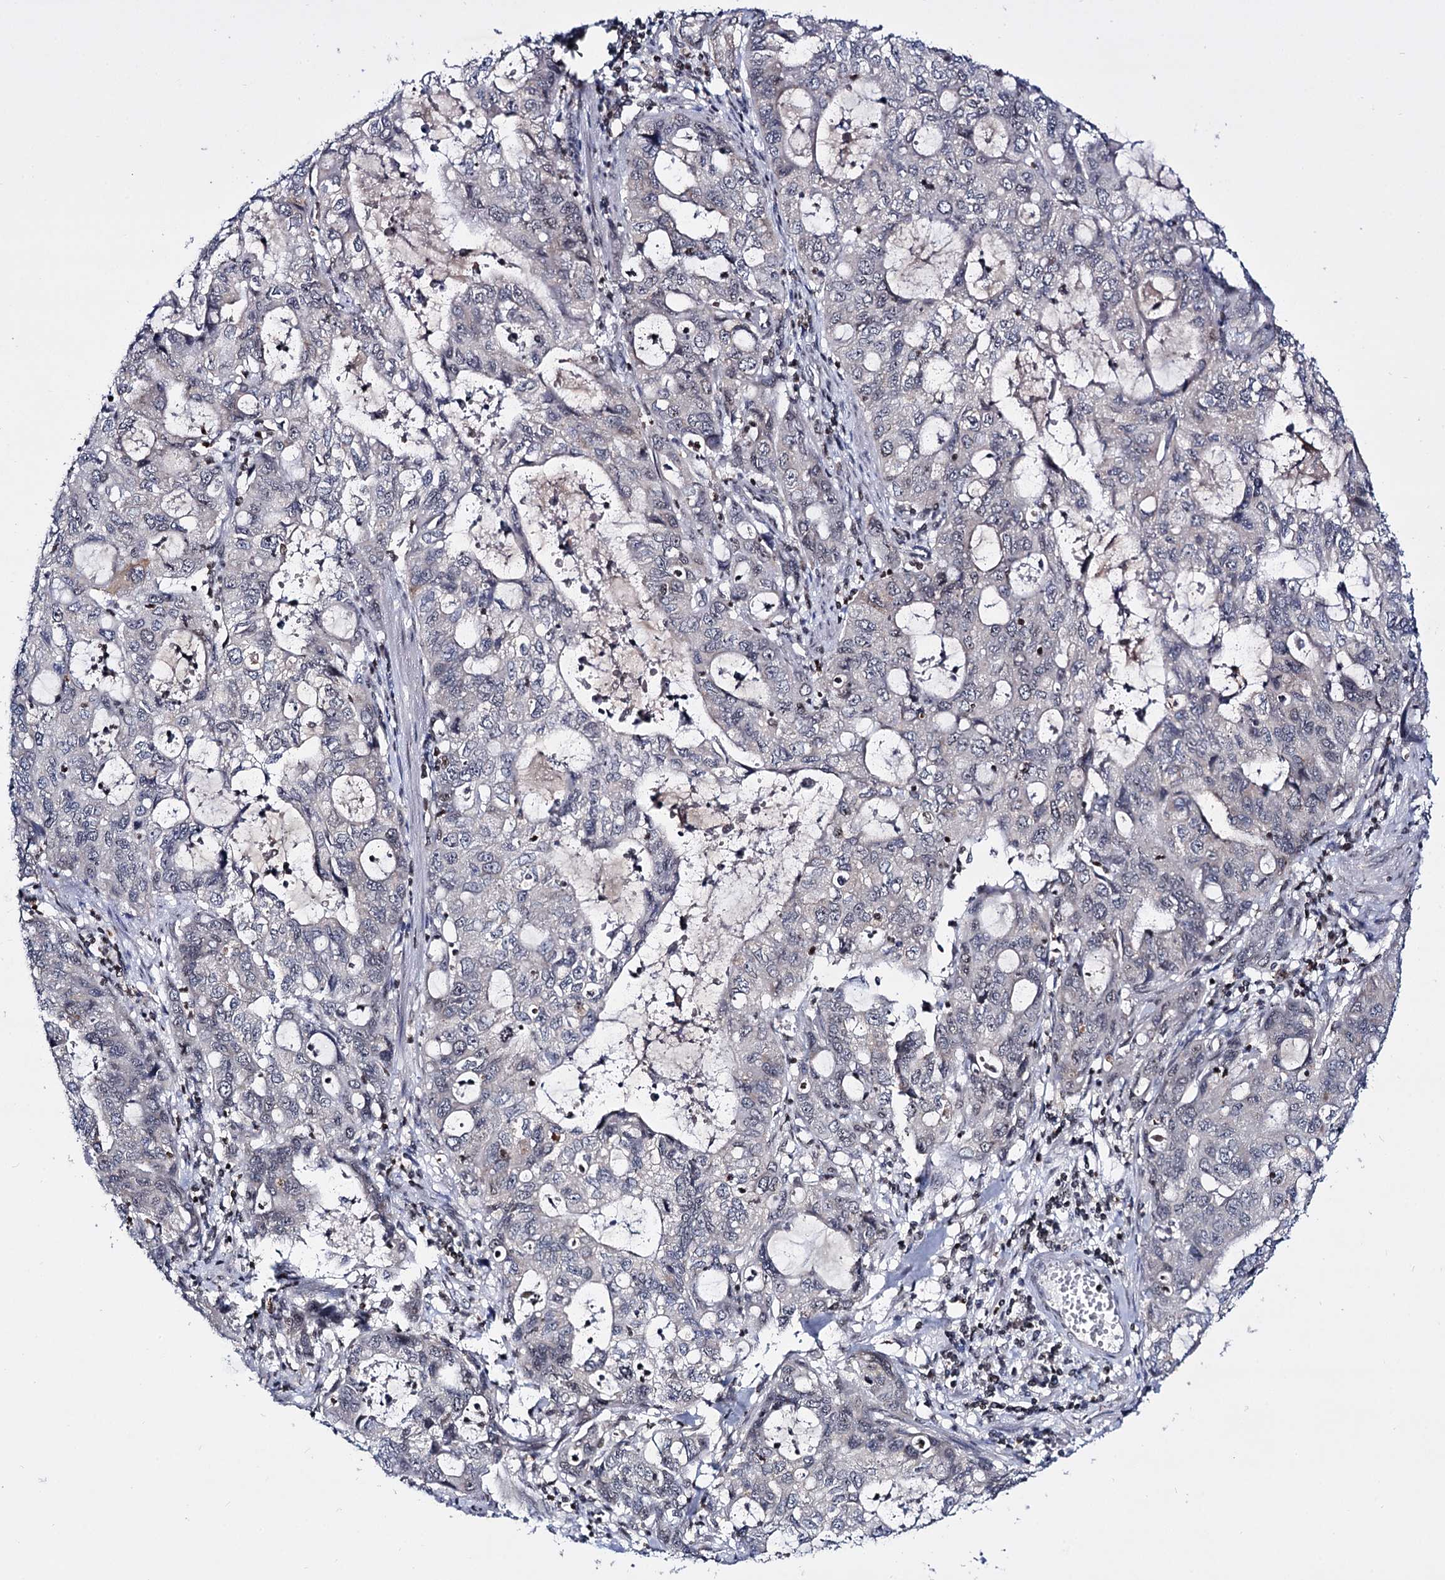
{"staining": {"intensity": "negative", "quantity": "none", "location": "none"}, "tissue": "stomach cancer", "cell_type": "Tumor cells", "image_type": "cancer", "snomed": [{"axis": "morphology", "description": "Adenocarcinoma, NOS"}, {"axis": "topography", "description": "Stomach, upper"}], "caption": "Human stomach cancer stained for a protein using IHC reveals no expression in tumor cells.", "gene": "SMCHD1", "patient": {"sex": "female", "age": 52}}